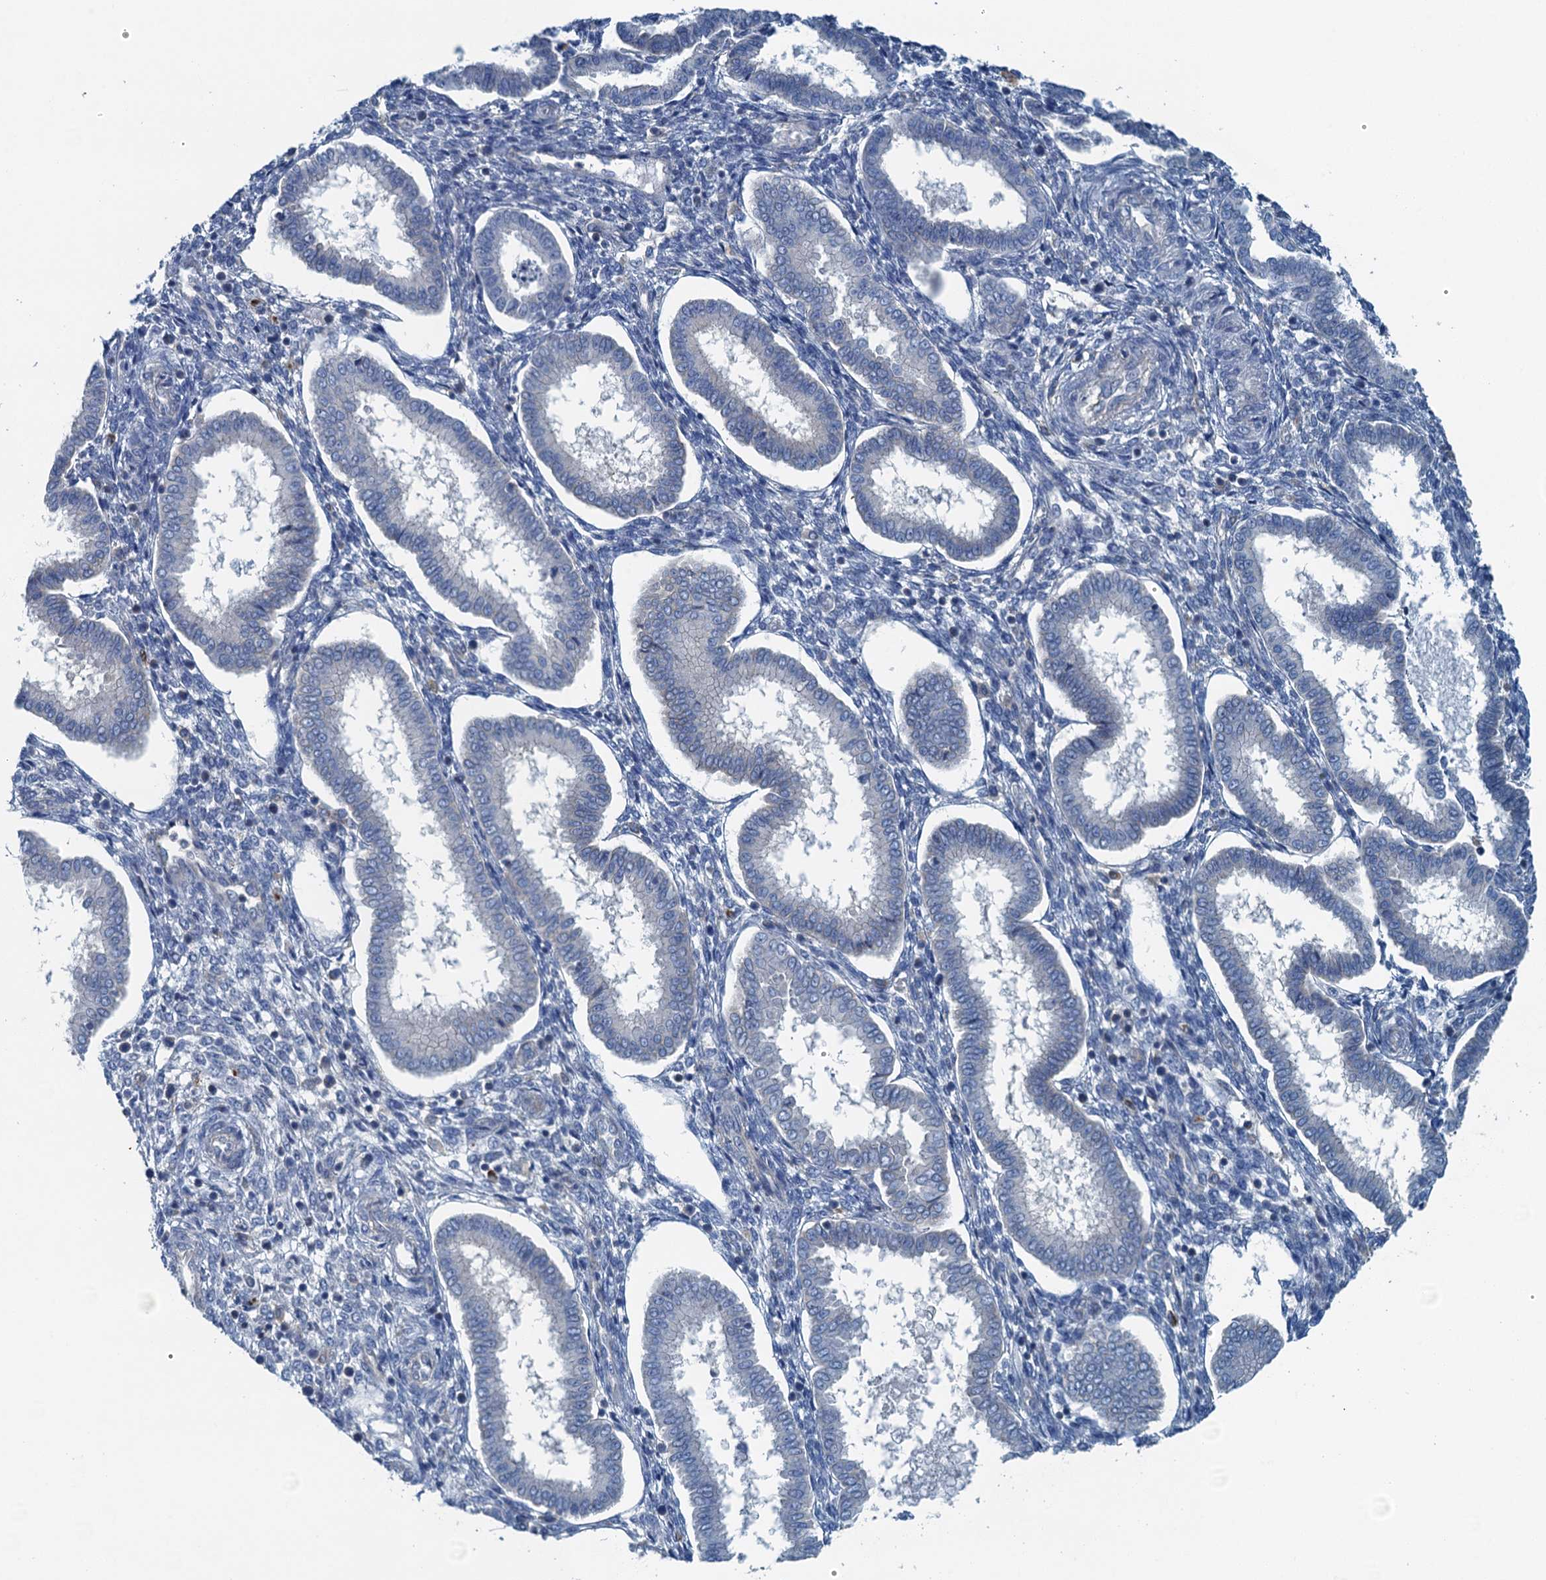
{"staining": {"intensity": "negative", "quantity": "none", "location": "none"}, "tissue": "endometrium", "cell_type": "Cells in endometrial stroma", "image_type": "normal", "snomed": [{"axis": "morphology", "description": "Normal tissue, NOS"}, {"axis": "topography", "description": "Endometrium"}], "caption": "This is an IHC photomicrograph of normal human endometrium. There is no staining in cells in endometrial stroma.", "gene": "THAP10", "patient": {"sex": "female", "age": 24}}